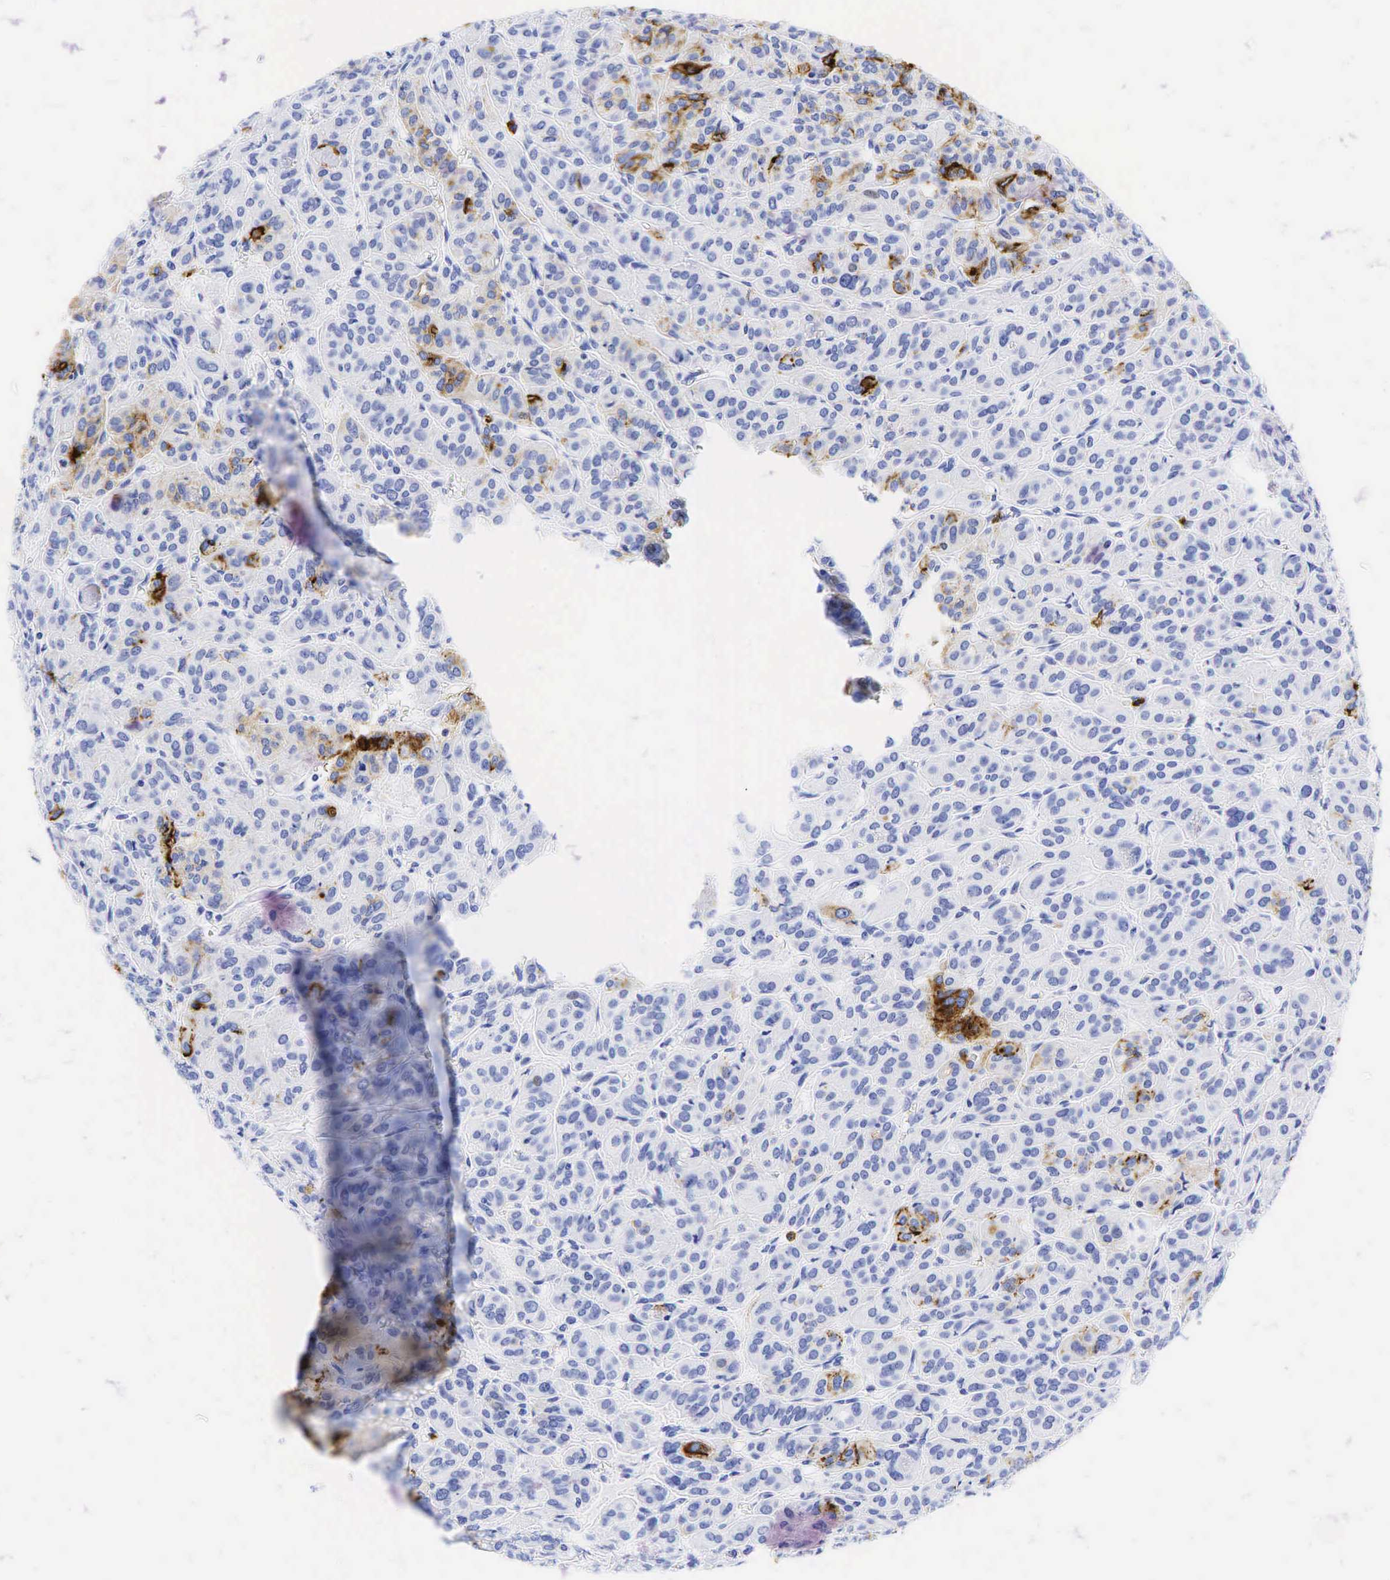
{"staining": {"intensity": "moderate", "quantity": "<25%", "location": "cytoplasmic/membranous"}, "tissue": "thyroid cancer", "cell_type": "Tumor cells", "image_type": "cancer", "snomed": [{"axis": "morphology", "description": "Follicular adenoma carcinoma, NOS"}, {"axis": "topography", "description": "Thyroid gland"}], "caption": "Thyroid cancer stained with a brown dye reveals moderate cytoplasmic/membranous positive staining in approximately <25% of tumor cells.", "gene": "FUT4", "patient": {"sex": "female", "age": 71}}